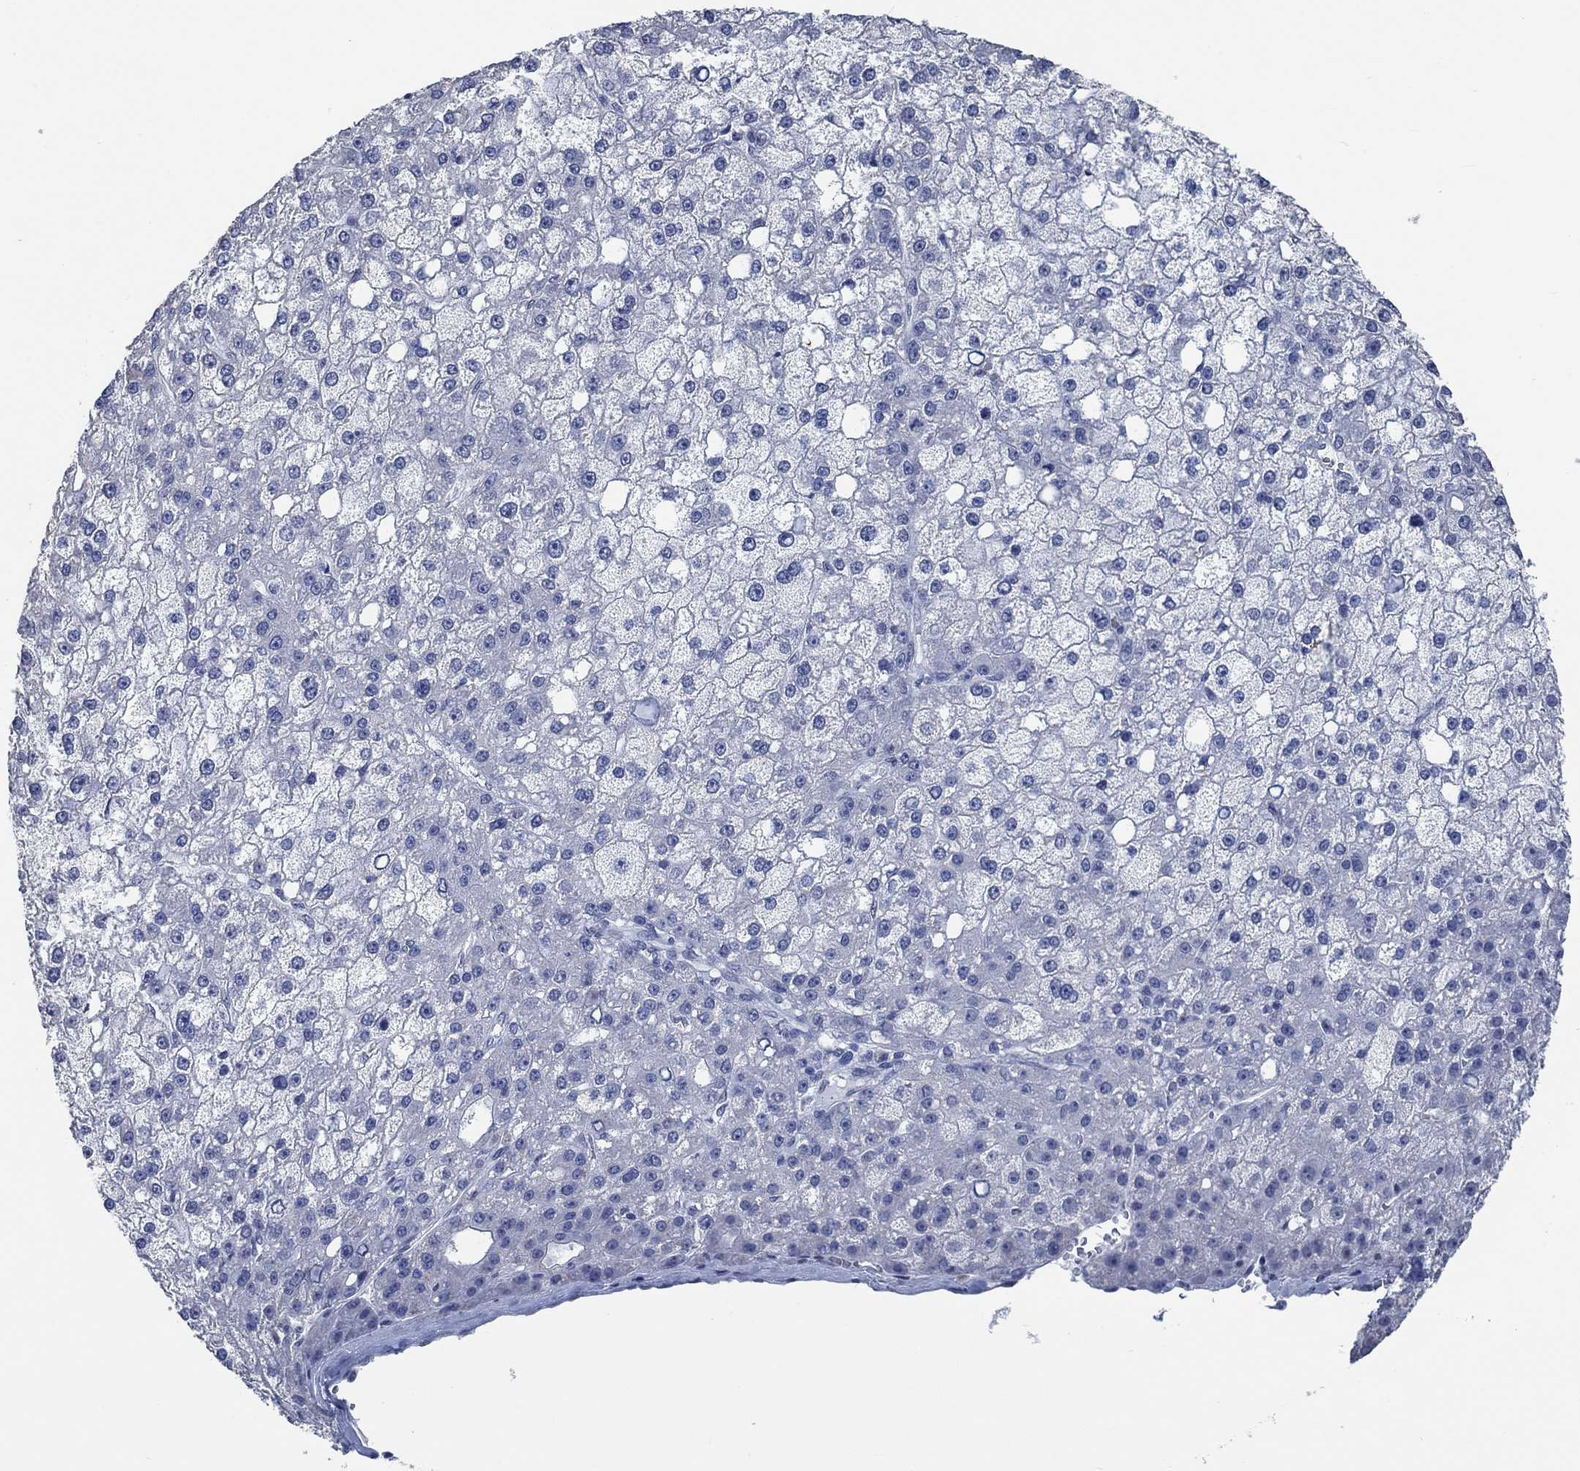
{"staining": {"intensity": "negative", "quantity": "none", "location": "none"}, "tissue": "liver cancer", "cell_type": "Tumor cells", "image_type": "cancer", "snomed": [{"axis": "morphology", "description": "Carcinoma, Hepatocellular, NOS"}, {"axis": "topography", "description": "Liver"}], "caption": "This is a photomicrograph of immunohistochemistry (IHC) staining of hepatocellular carcinoma (liver), which shows no expression in tumor cells.", "gene": "OBSCN", "patient": {"sex": "male", "age": 67}}